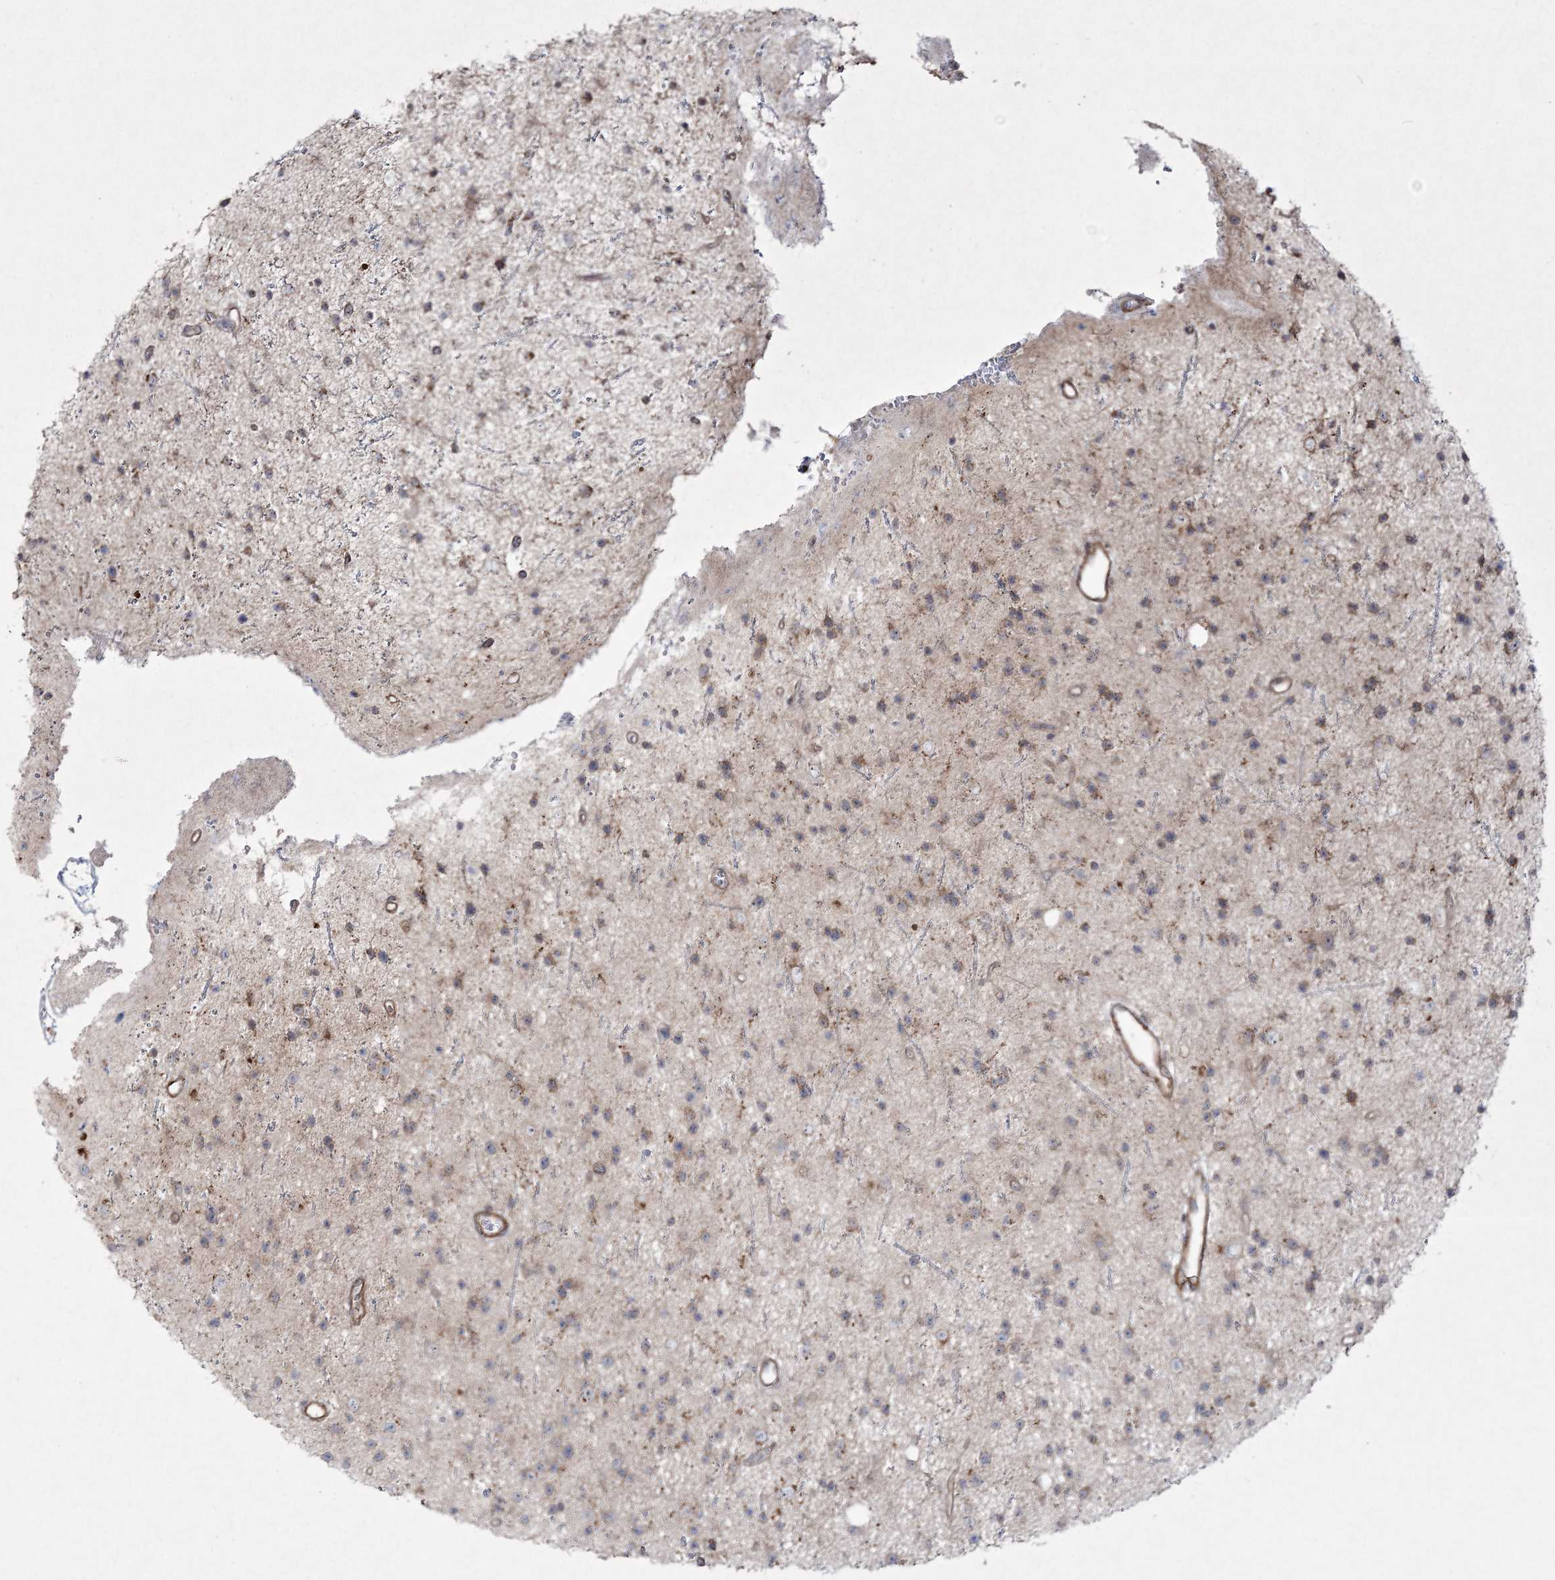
{"staining": {"intensity": "weak", "quantity": ">75%", "location": "cytoplasmic/membranous"}, "tissue": "glioma", "cell_type": "Tumor cells", "image_type": "cancer", "snomed": [{"axis": "morphology", "description": "Glioma, malignant, Low grade"}, {"axis": "topography", "description": "Cerebral cortex"}], "caption": "A low amount of weak cytoplasmic/membranous positivity is seen in approximately >75% of tumor cells in malignant glioma (low-grade) tissue.", "gene": "RICTOR", "patient": {"sex": "female", "age": 39}}